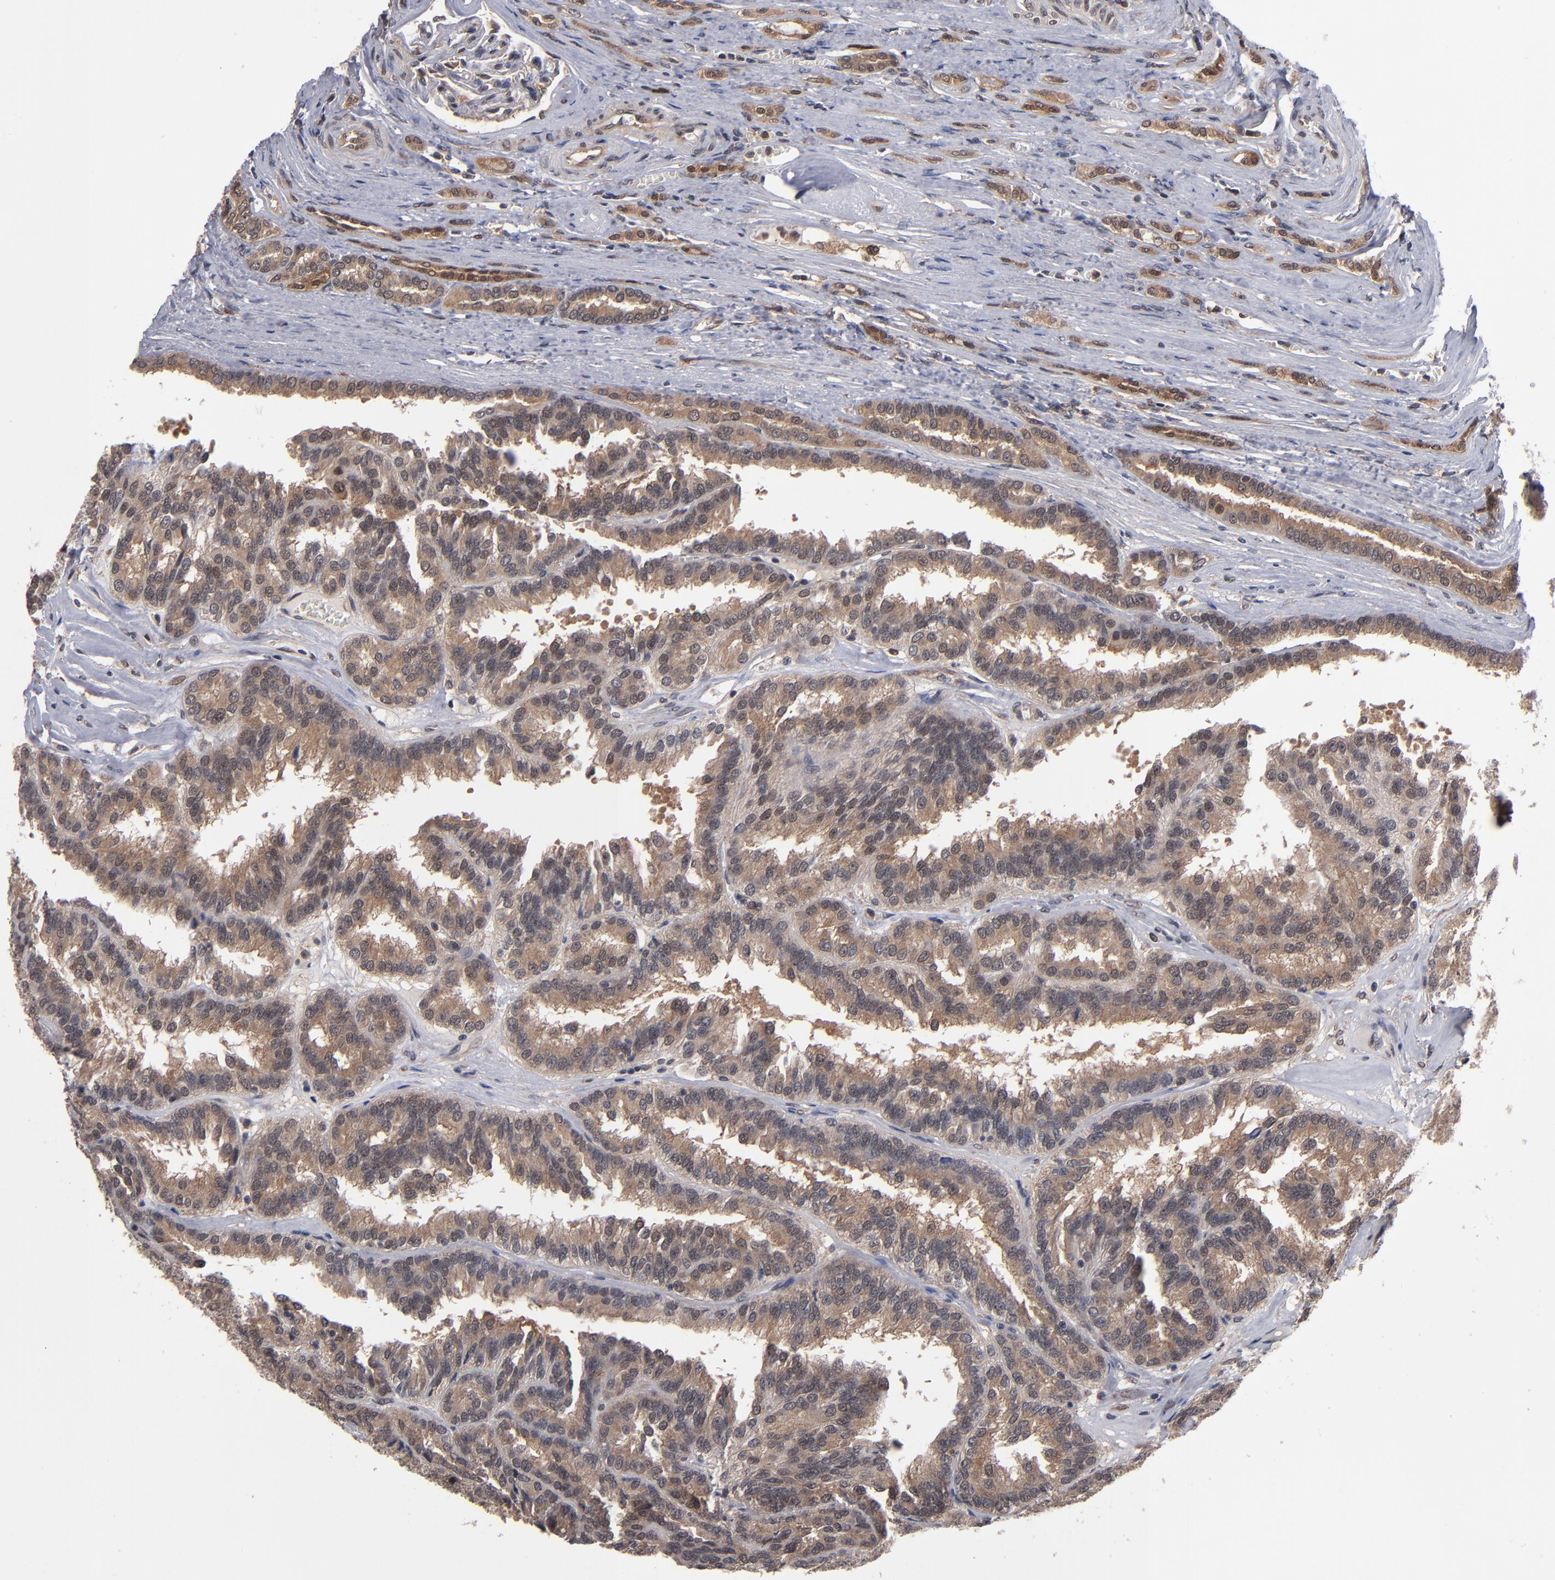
{"staining": {"intensity": "moderate", "quantity": ">75%", "location": "cytoplasmic/membranous"}, "tissue": "renal cancer", "cell_type": "Tumor cells", "image_type": "cancer", "snomed": [{"axis": "morphology", "description": "Adenocarcinoma, NOS"}, {"axis": "topography", "description": "Kidney"}], "caption": "Adenocarcinoma (renal) stained with a protein marker displays moderate staining in tumor cells.", "gene": "ALG13", "patient": {"sex": "male", "age": 46}}